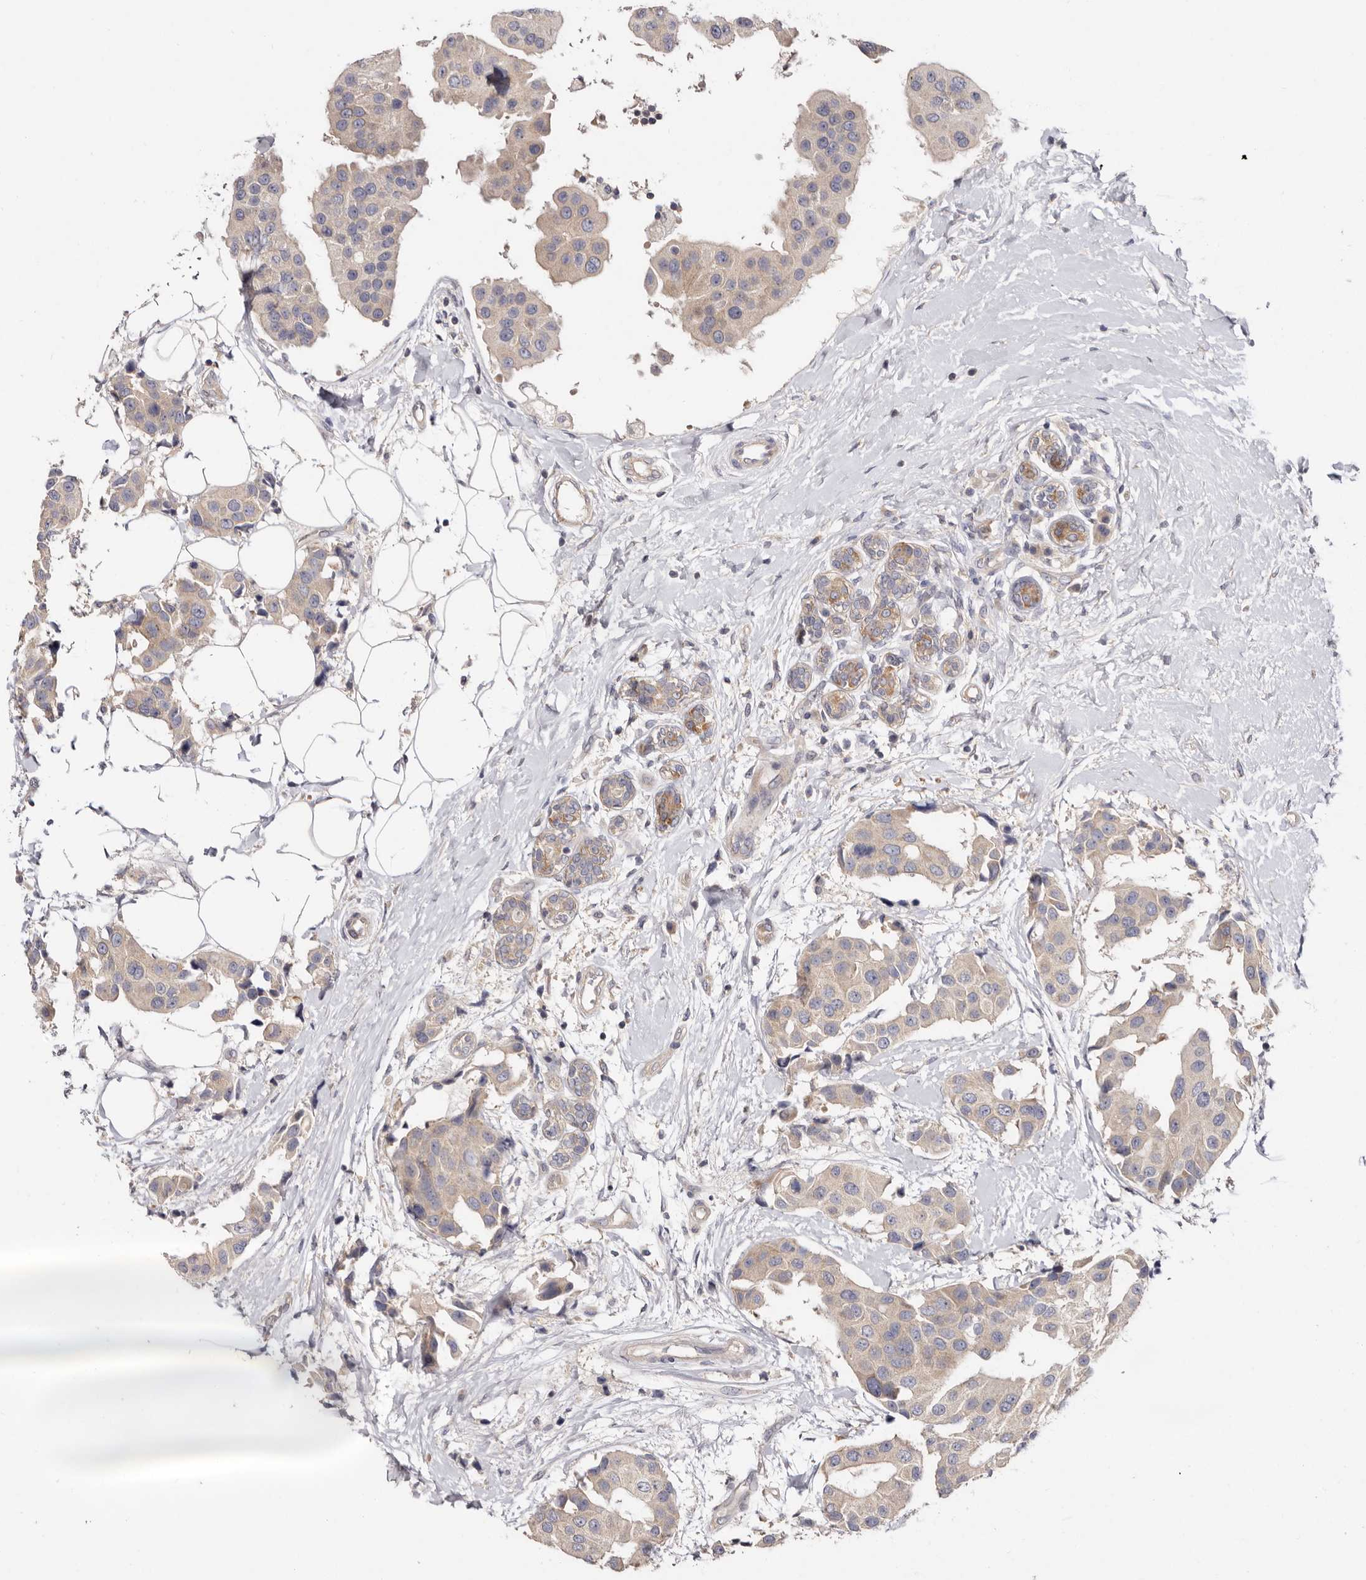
{"staining": {"intensity": "weak", "quantity": "<25%", "location": "cytoplasmic/membranous"}, "tissue": "breast cancer", "cell_type": "Tumor cells", "image_type": "cancer", "snomed": [{"axis": "morphology", "description": "Normal tissue, NOS"}, {"axis": "morphology", "description": "Duct carcinoma"}, {"axis": "topography", "description": "Breast"}], "caption": "Photomicrograph shows no protein expression in tumor cells of breast invasive ductal carcinoma tissue.", "gene": "FAM167B", "patient": {"sex": "female", "age": 39}}